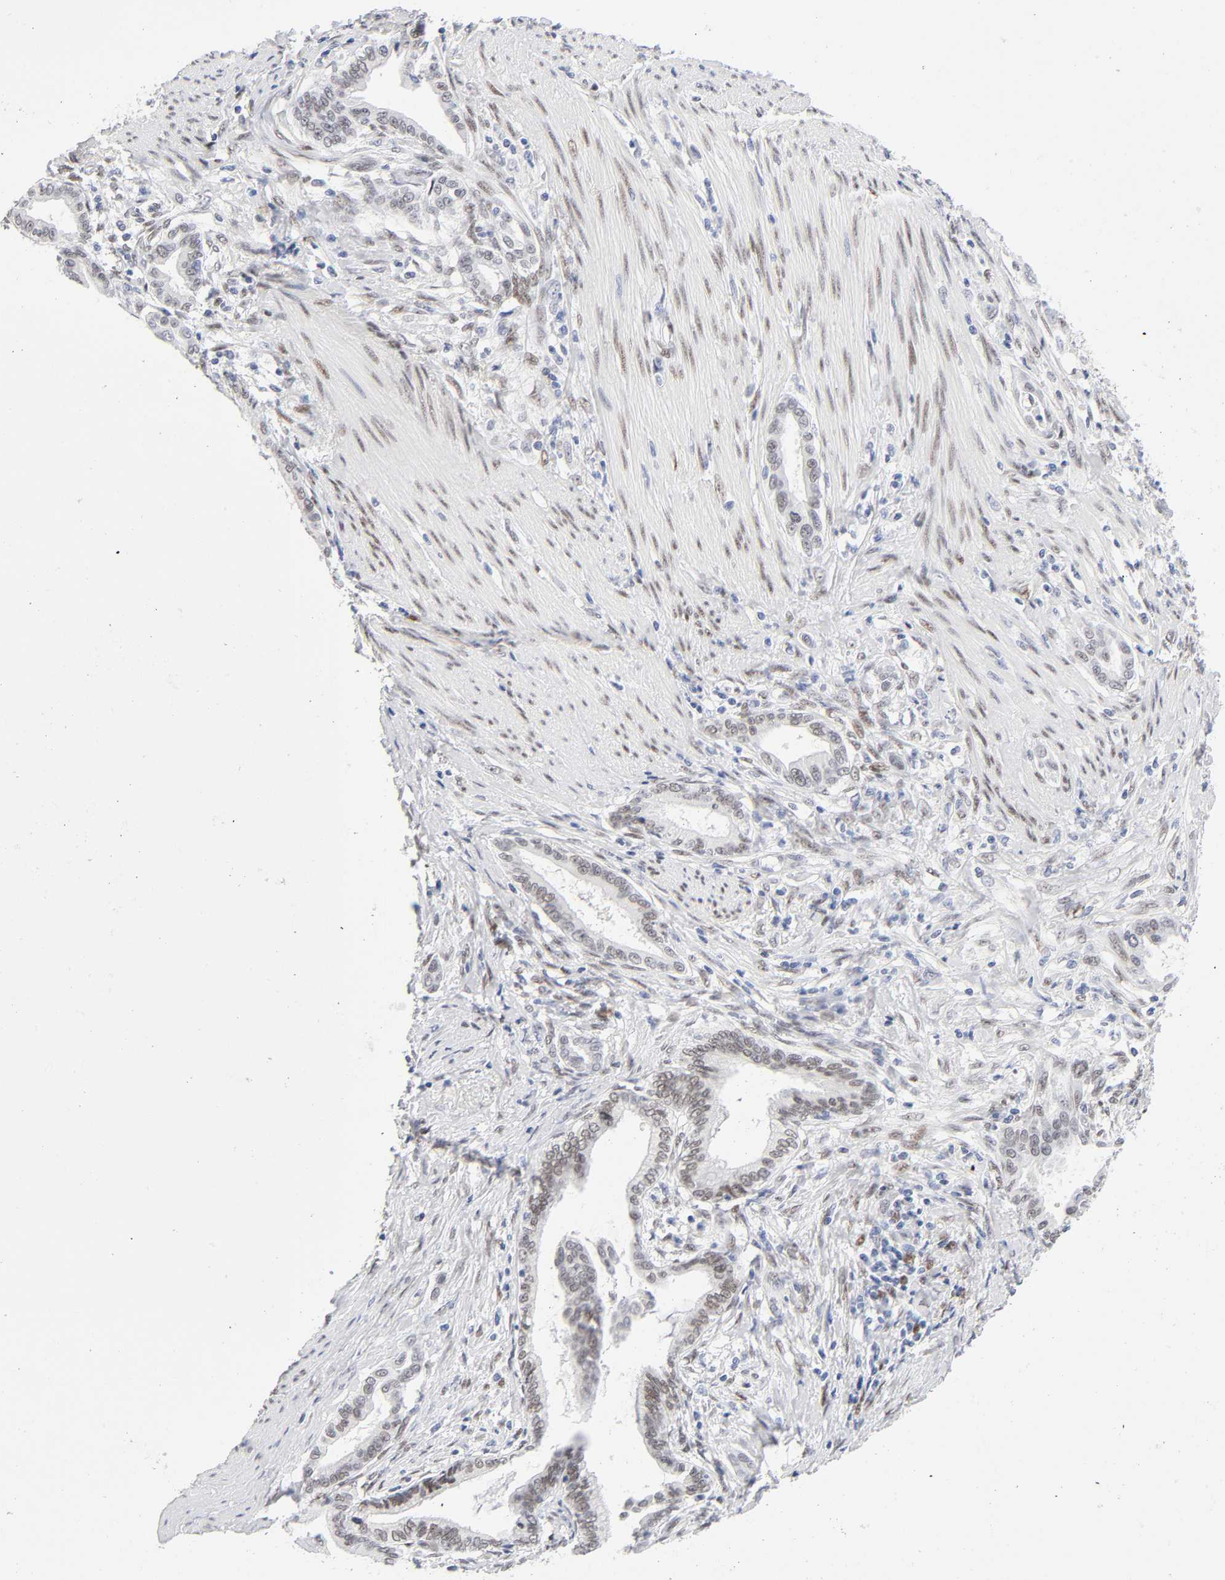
{"staining": {"intensity": "moderate", "quantity": ">75%", "location": "nuclear"}, "tissue": "pancreatic cancer", "cell_type": "Tumor cells", "image_type": "cancer", "snomed": [{"axis": "morphology", "description": "Adenocarcinoma, NOS"}, {"axis": "topography", "description": "Pancreas"}], "caption": "Moderate nuclear positivity for a protein is present in approximately >75% of tumor cells of pancreatic cancer using immunohistochemistry.", "gene": "NFIC", "patient": {"sex": "female", "age": 64}}